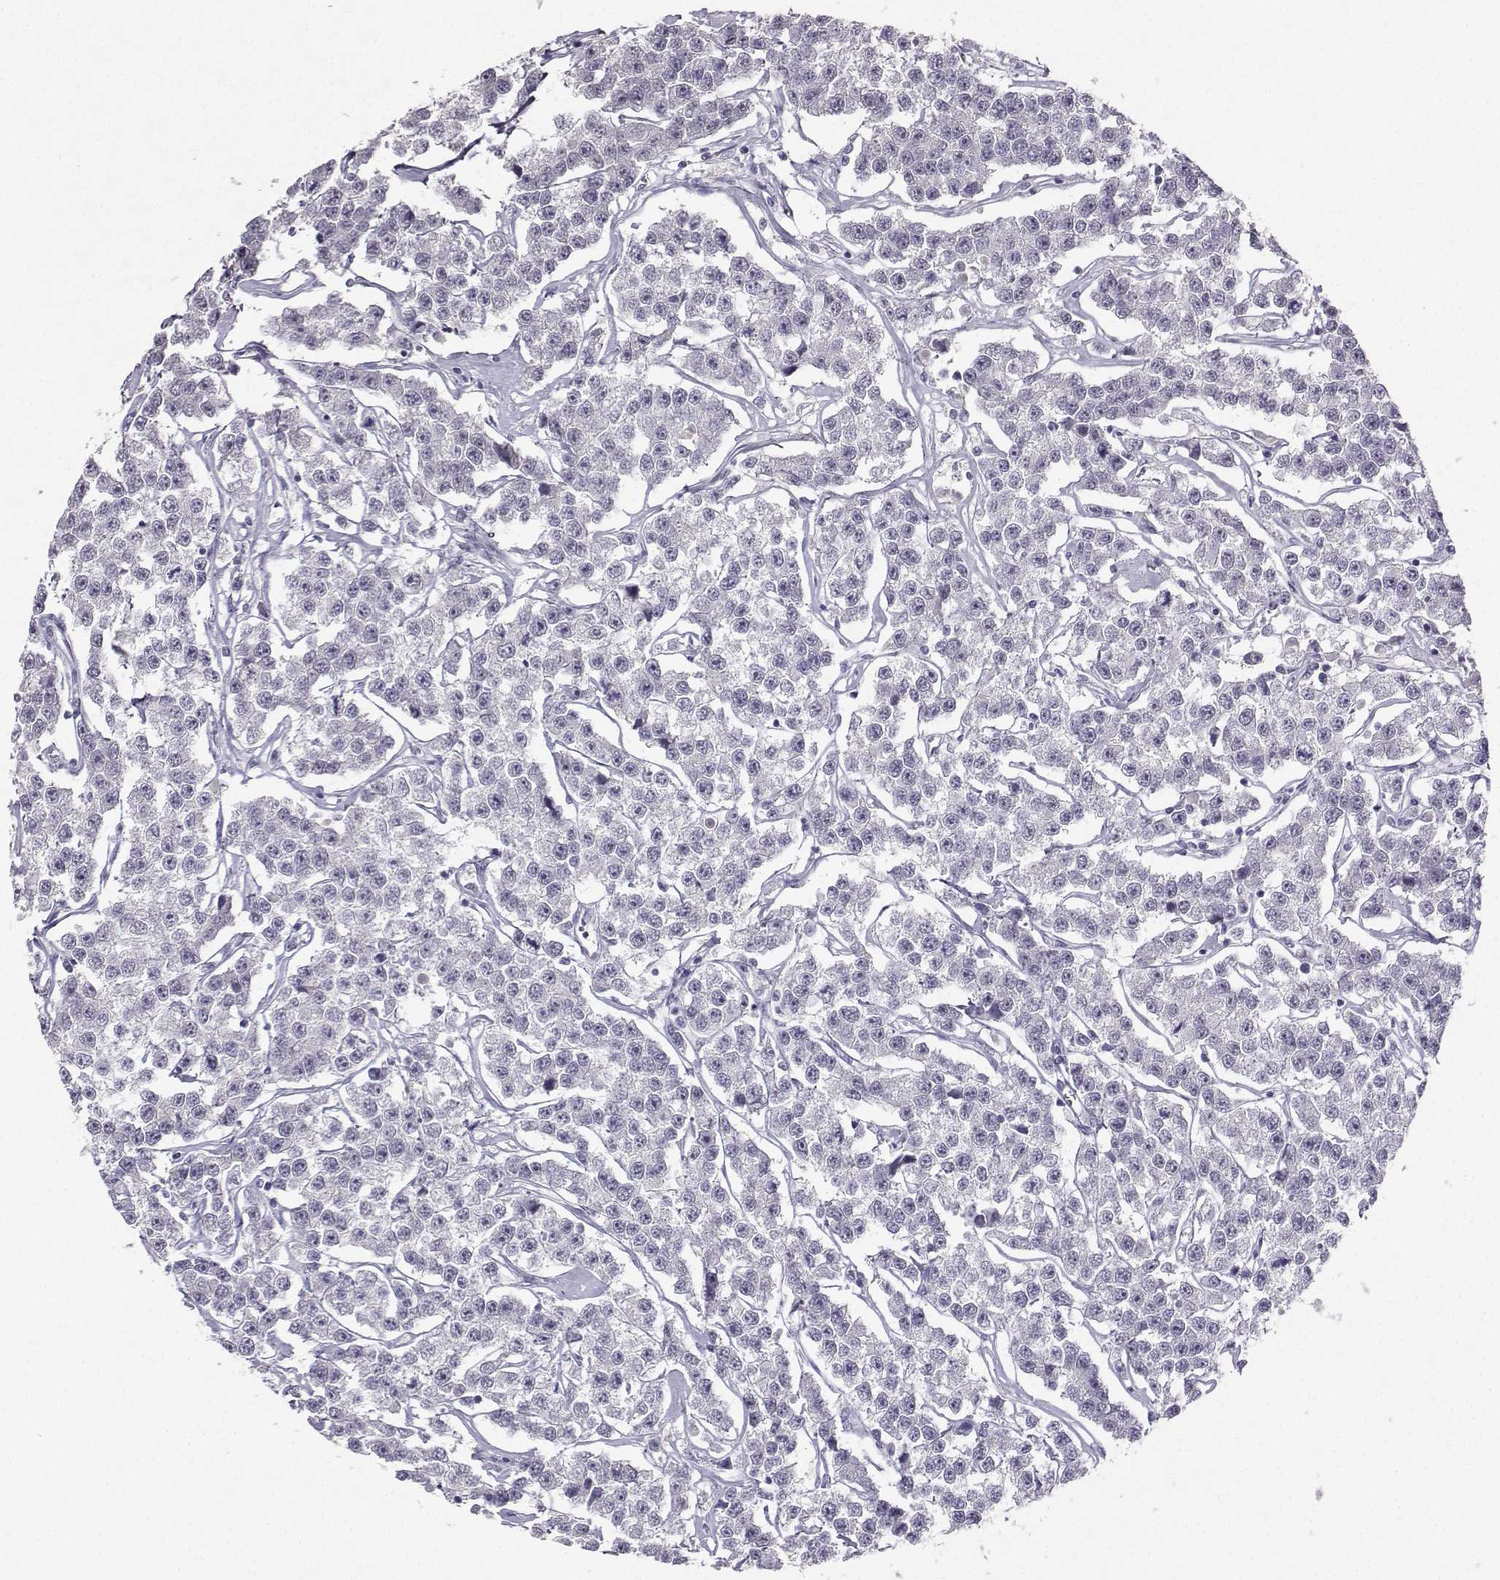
{"staining": {"intensity": "negative", "quantity": "none", "location": "none"}, "tissue": "testis cancer", "cell_type": "Tumor cells", "image_type": "cancer", "snomed": [{"axis": "morphology", "description": "Seminoma, NOS"}, {"axis": "topography", "description": "Testis"}], "caption": "The immunohistochemistry (IHC) photomicrograph has no significant positivity in tumor cells of testis cancer tissue.", "gene": "TBR1", "patient": {"sex": "male", "age": 59}}